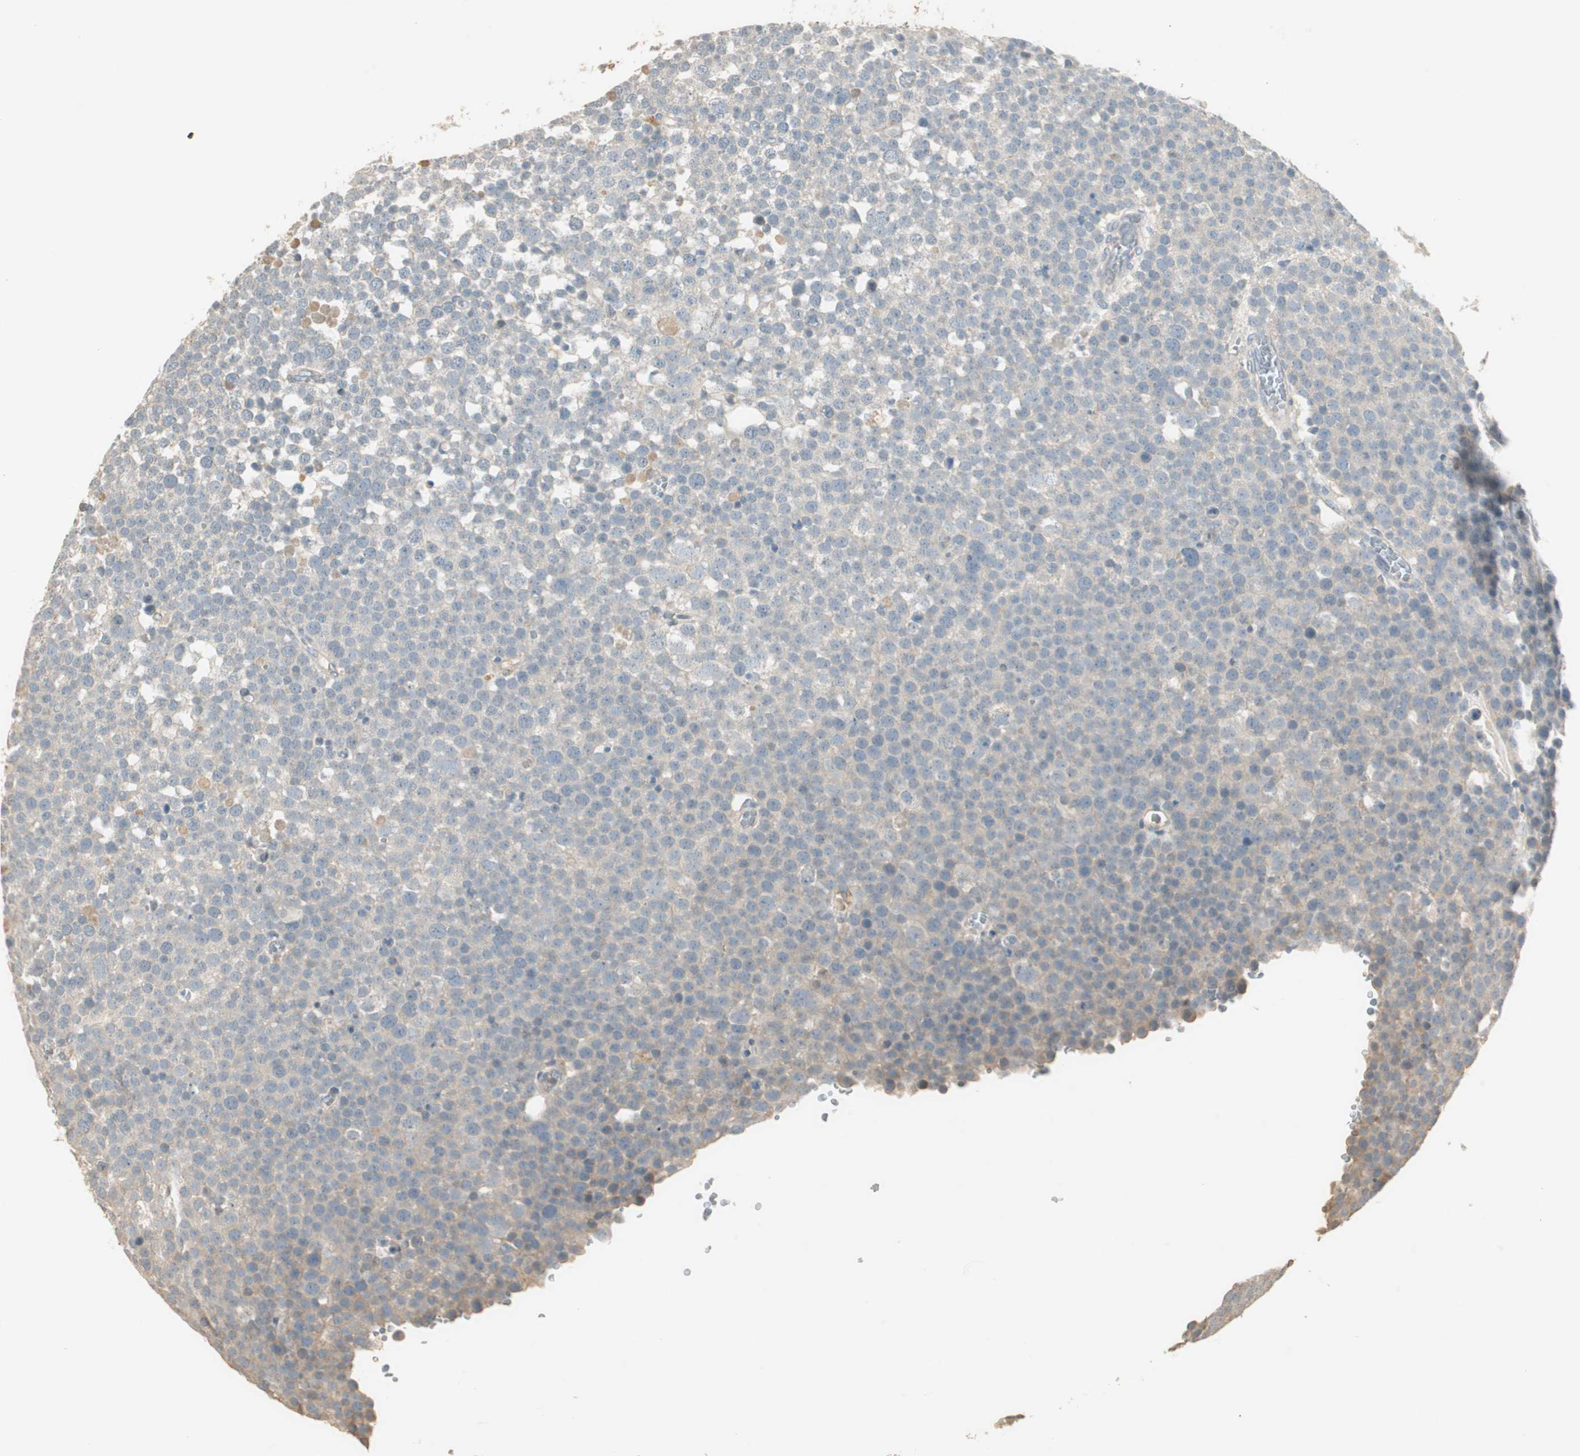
{"staining": {"intensity": "weak", "quantity": "<25%", "location": "cytoplasmic/membranous"}, "tissue": "testis cancer", "cell_type": "Tumor cells", "image_type": "cancer", "snomed": [{"axis": "morphology", "description": "Seminoma, NOS"}, {"axis": "topography", "description": "Testis"}], "caption": "Immunohistochemical staining of testis cancer (seminoma) shows no significant positivity in tumor cells.", "gene": "RUNX2", "patient": {"sex": "male", "age": 71}}